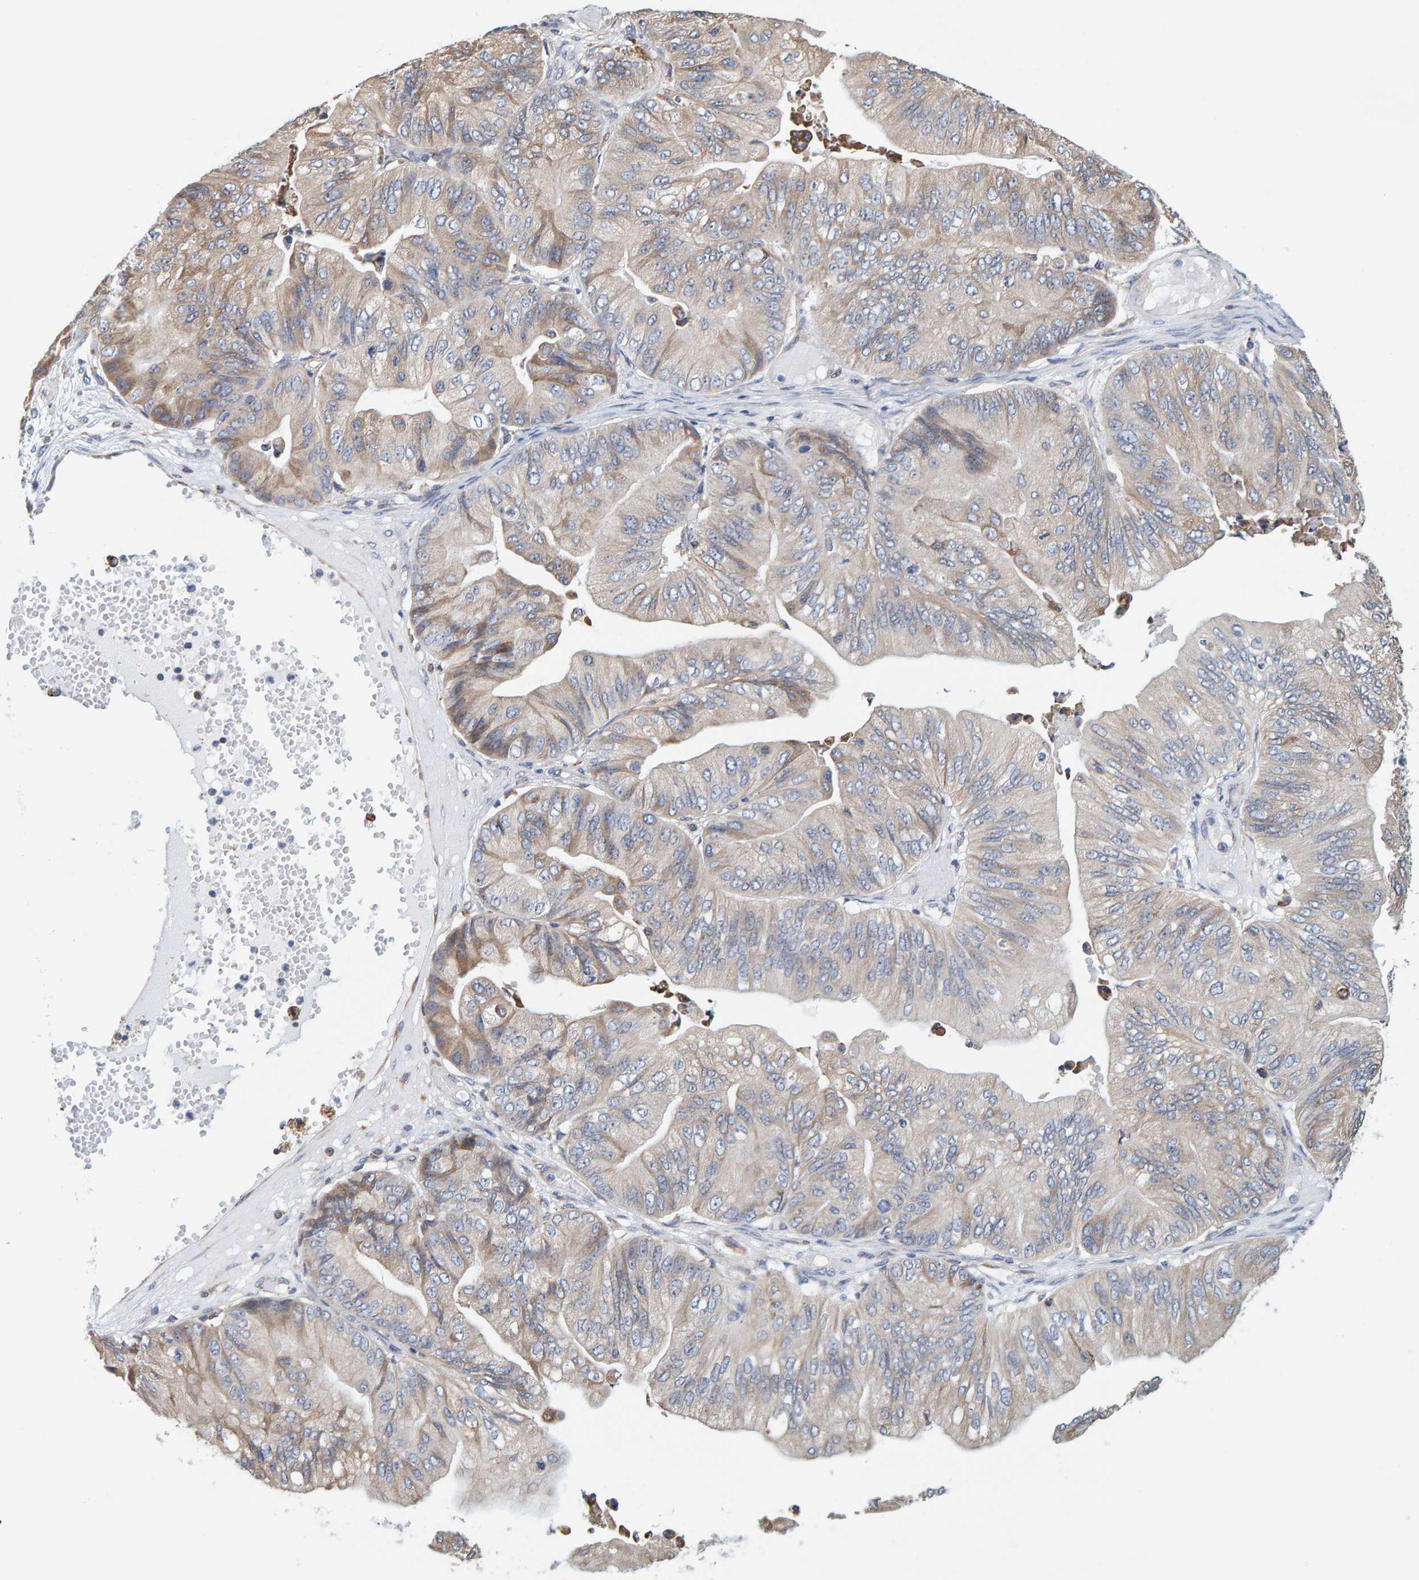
{"staining": {"intensity": "moderate", "quantity": "25%-75%", "location": "cytoplasmic/membranous"}, "tissue": "ovarian cancer", "cell_type": "Tumor cells", "image_type": "cancer", "snomed": [{"axis": "morphology", "description": "Cystadenocarcinoma, mucinous, NOS"}, {"axis": "topography", "description": "Ovary"}], "caption": "Brown immunohistochemical staining in ovarian cancer (mucinous cystadenocarcinoma) displays moderate cytoplasmic/membranous positivity in about 25%-75% of tumor cells. The protein of interest is shown in brown color, while the nuclei are stained blue.", "gene": "SGPL1", "patient": {"sex": "female", "age": 61}}